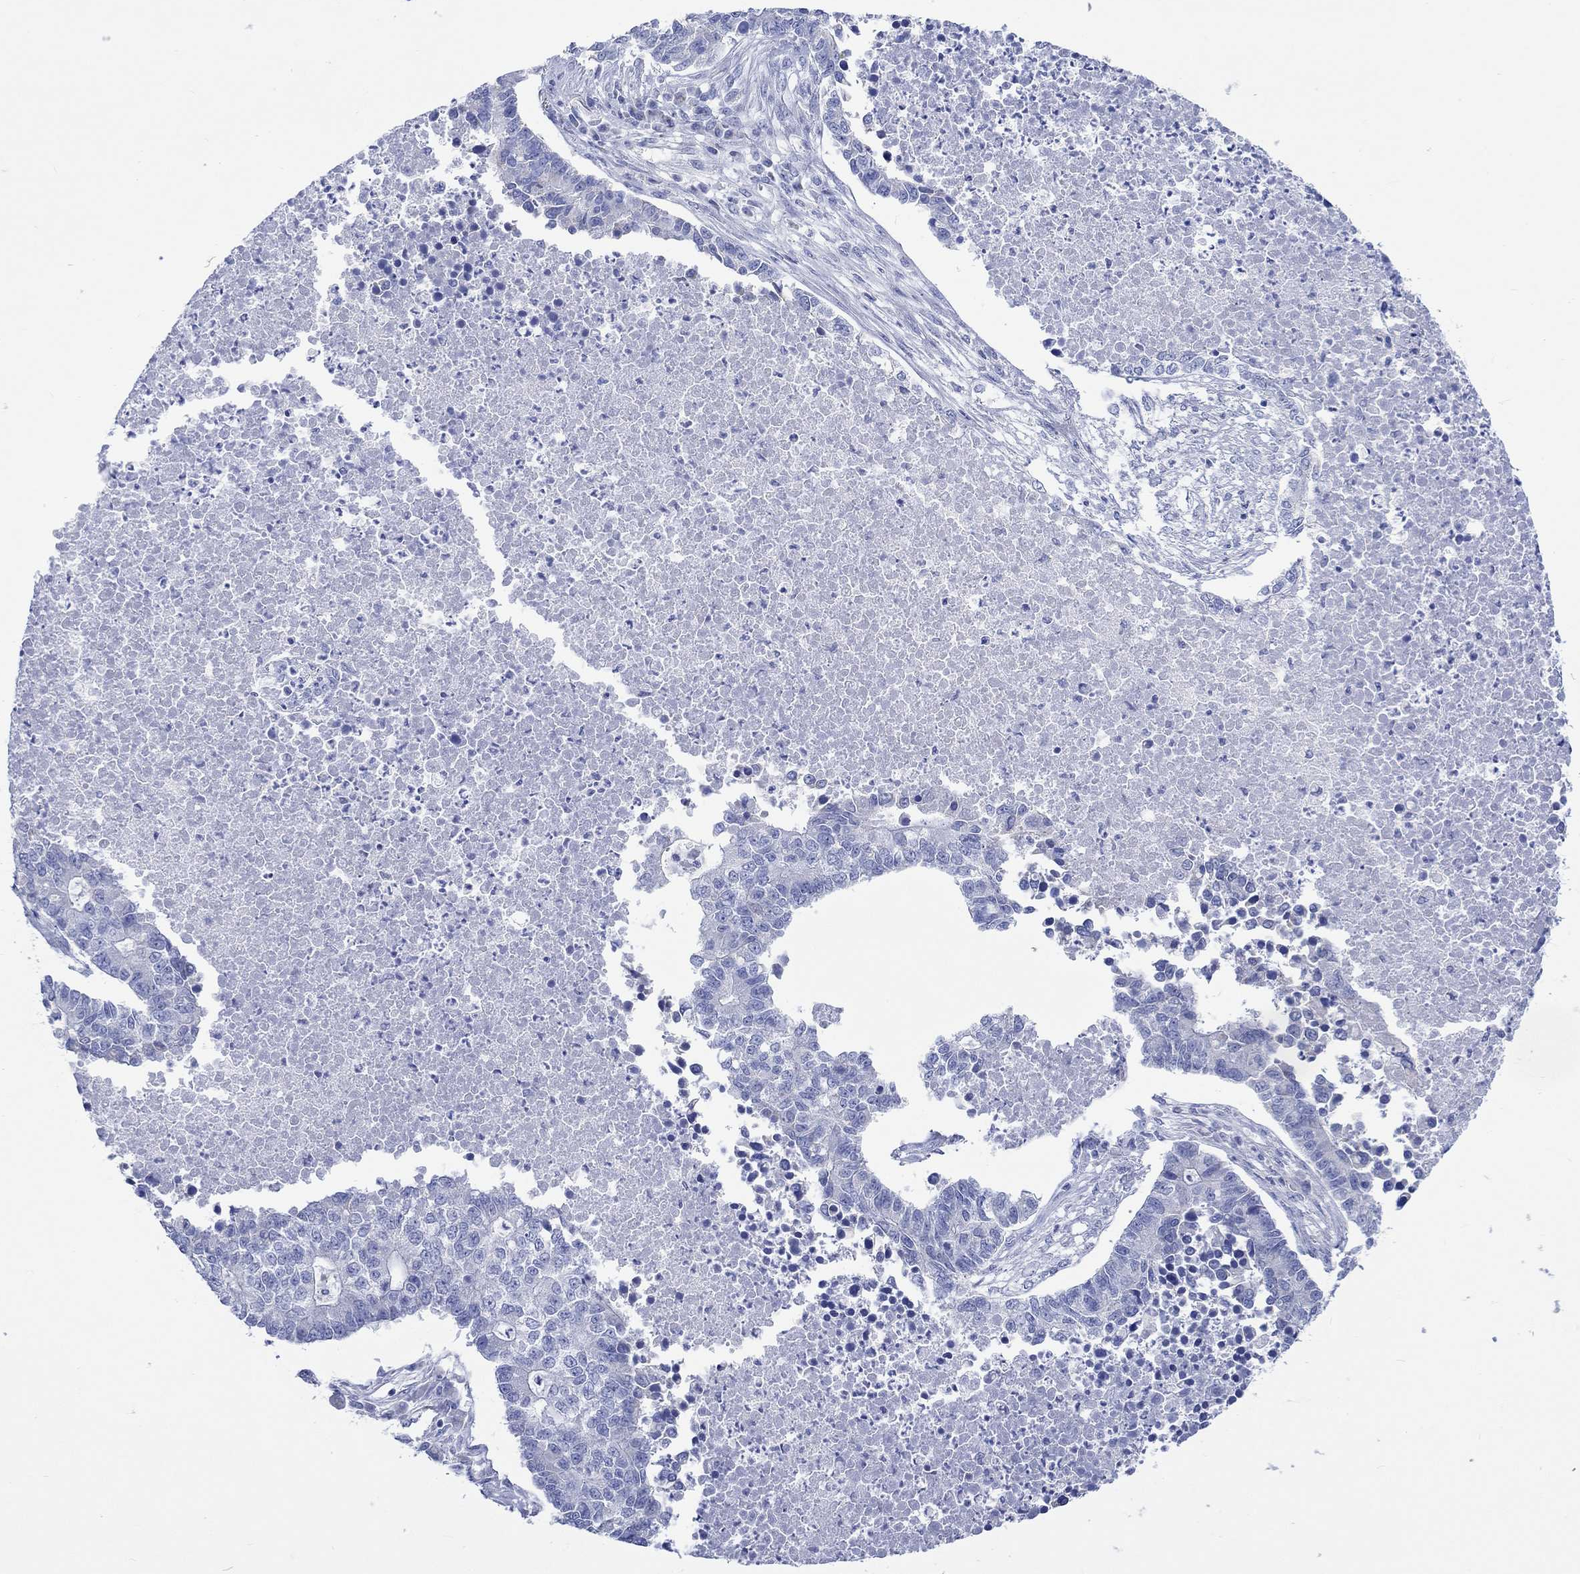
{"staining": {"intensity": "negative", "quantity": "none", "location": "none"}, "tissue": "lung cancer", "cell_type": "Tumor cells", "image_type": "cancer", "snomed": [{"axis": "morphology", "description": "Adenocarcinoma, NOS"}, {"axis": "topography", "description": "Lung"}], "caption": "Tumor cells show no significant expression in lung adenocarcinoma.", "gene": "CPLX2", "patient": {"sex": "male", "age": 57}}